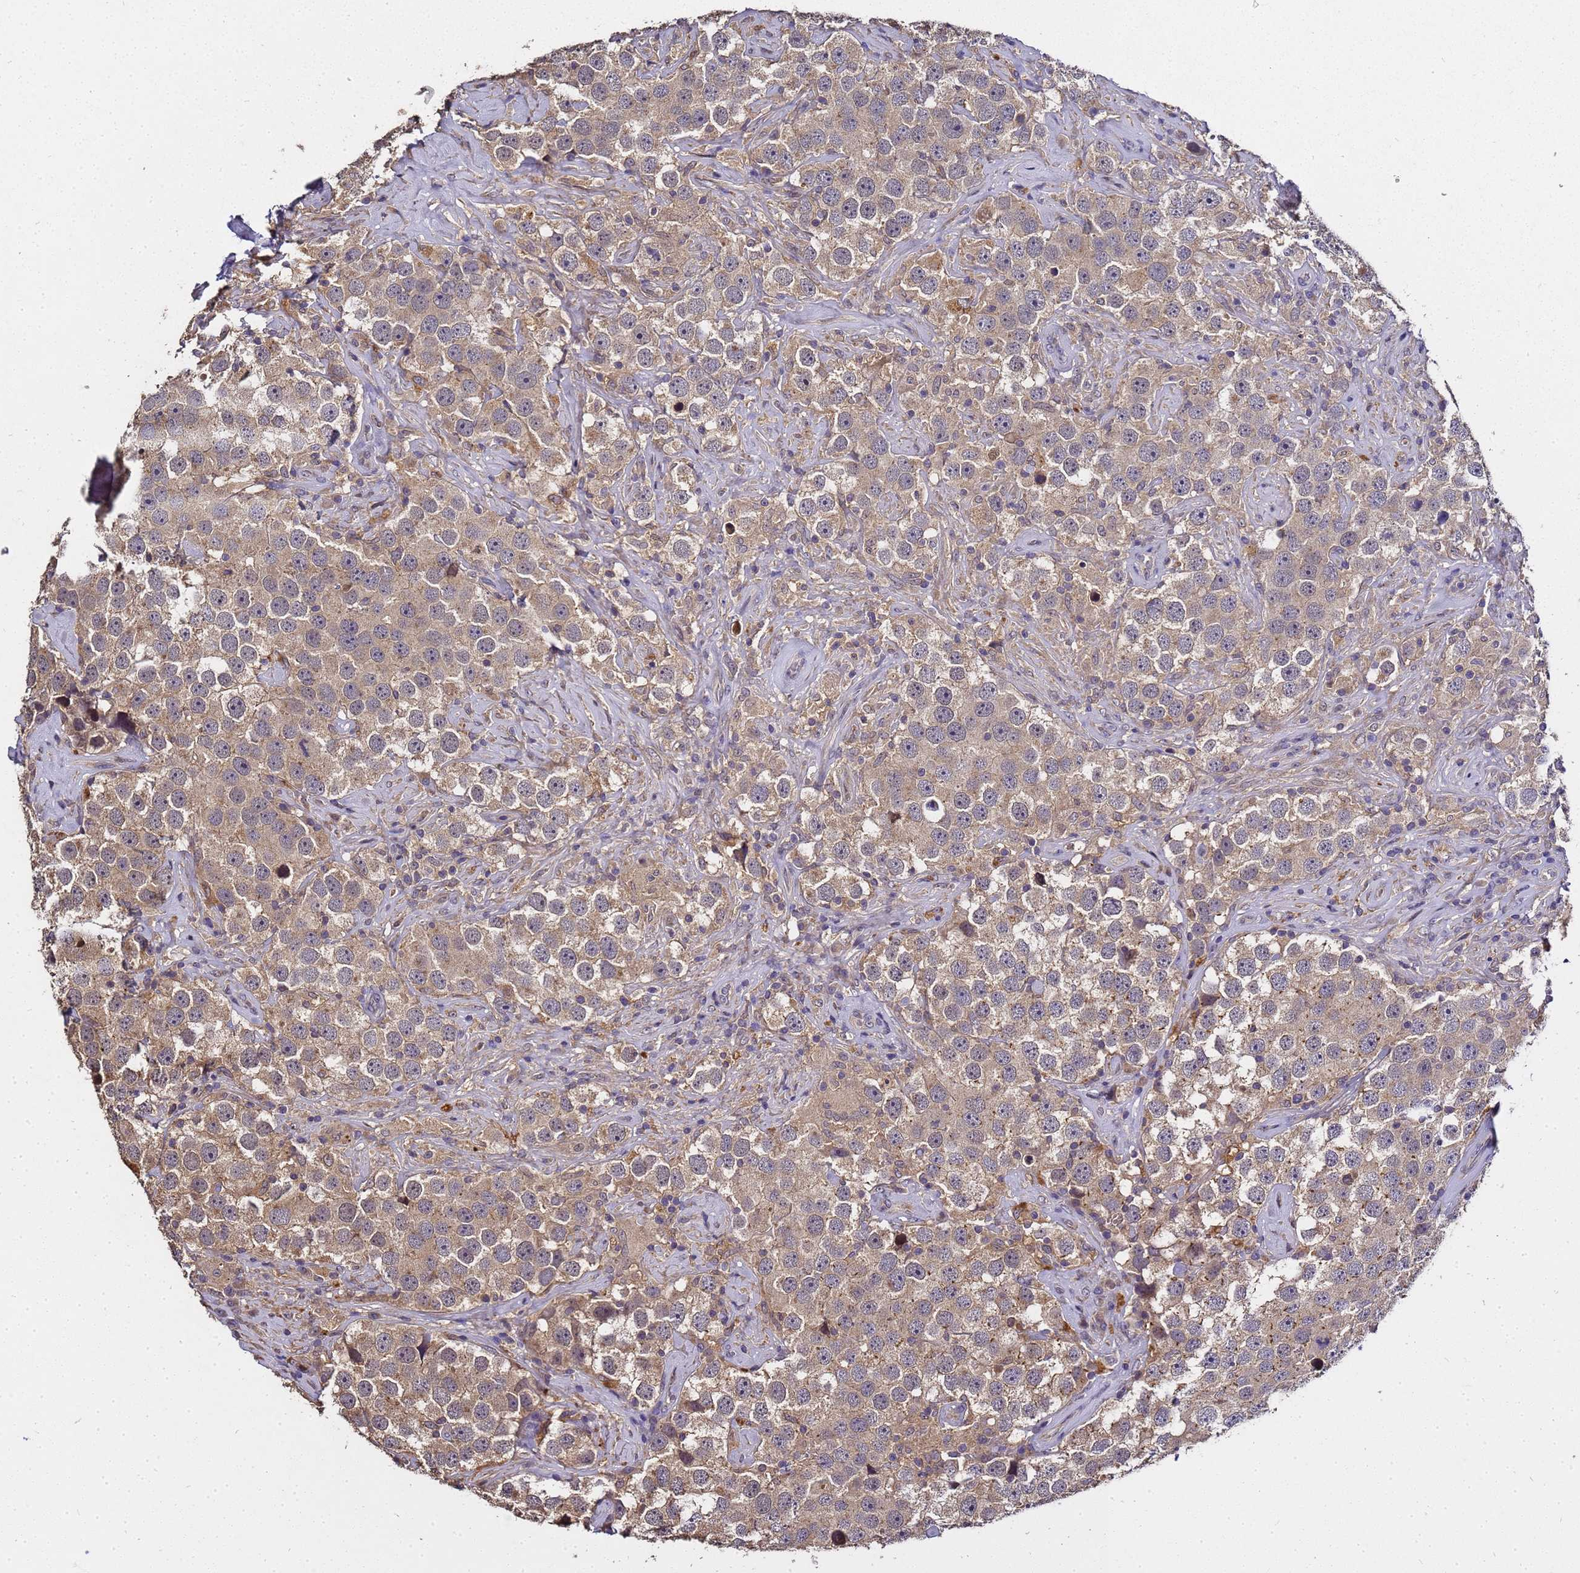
{"staining": {"intensity": "weak", "quantity": ">75%", "location": "cytoplasmic/membranous"}, "tissue": "testis cancer", "cell_type": "Tumor cells", "image_type": "cancer", "snomed": [{"axis": "morphology", "description": "Seminoma, NOS"}, {"axis": "topography", "description": "Testis"}], "caption": "An image showing weak cytoplasmic/membranous expression in approximately >75% of tumor cells in testis cancer (seminoma), as visualized by brown immunohistochemical staining.", "gene": "LGI4", "patient": {"sex": "male", "age": 49}}